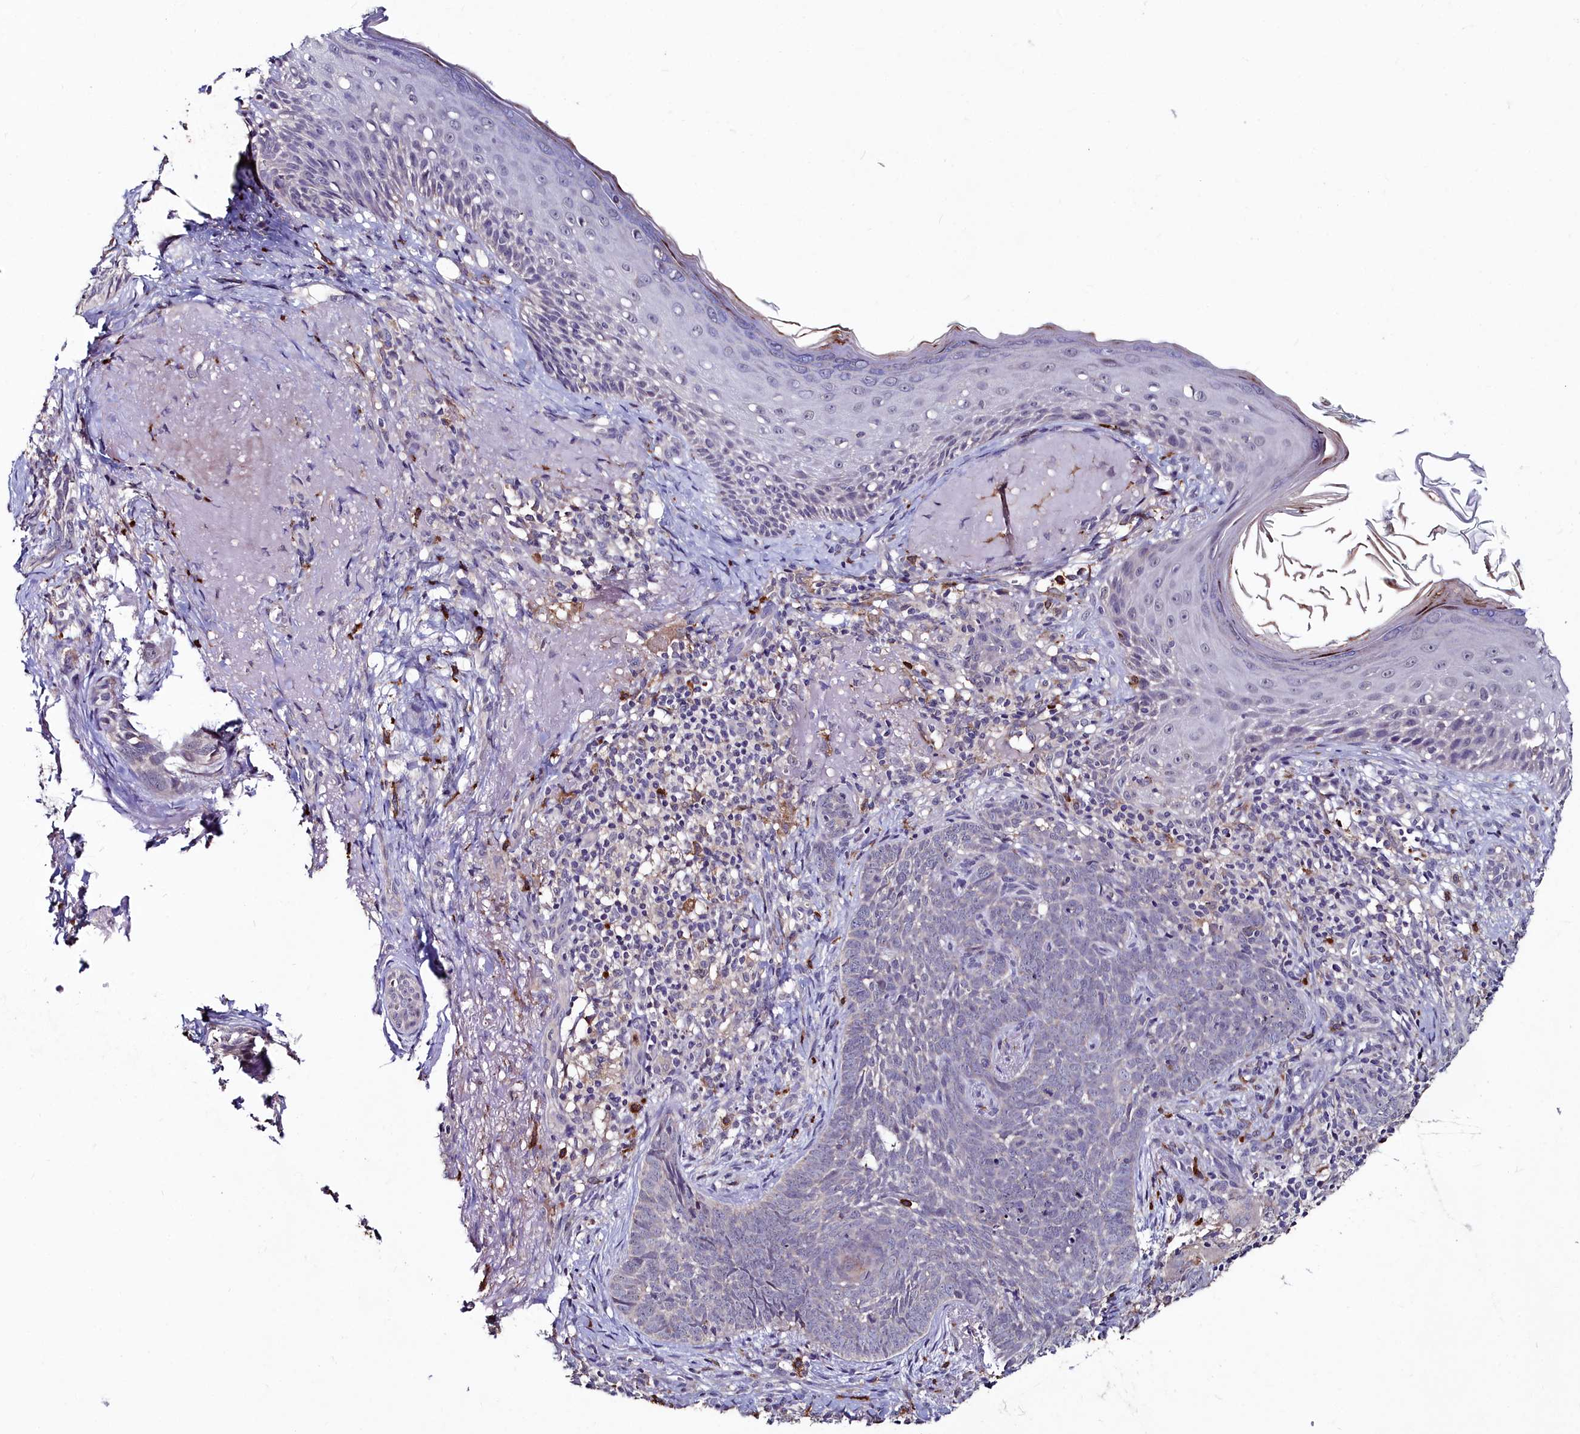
{"staining": {"intensity": "negative", "quantity": "none", "location": "none"}, "tissue": "skin cancer", "cell_type": "Tumor cells", "image_type": "cancer", "snomed": [{"axis": "morphology", "description": "Basal cell carcinoma"}, {"axis": "topography", "description": "Skin"}], "caption": "This histopathology image is of skin cancer stained with immunohistochemistry to label a protein in brown with the nuclei are counter-stained blue. There is no expression in tumor cells.", "gene": "AMBRA1", "patient": {"sex": "female", "age": 76}}